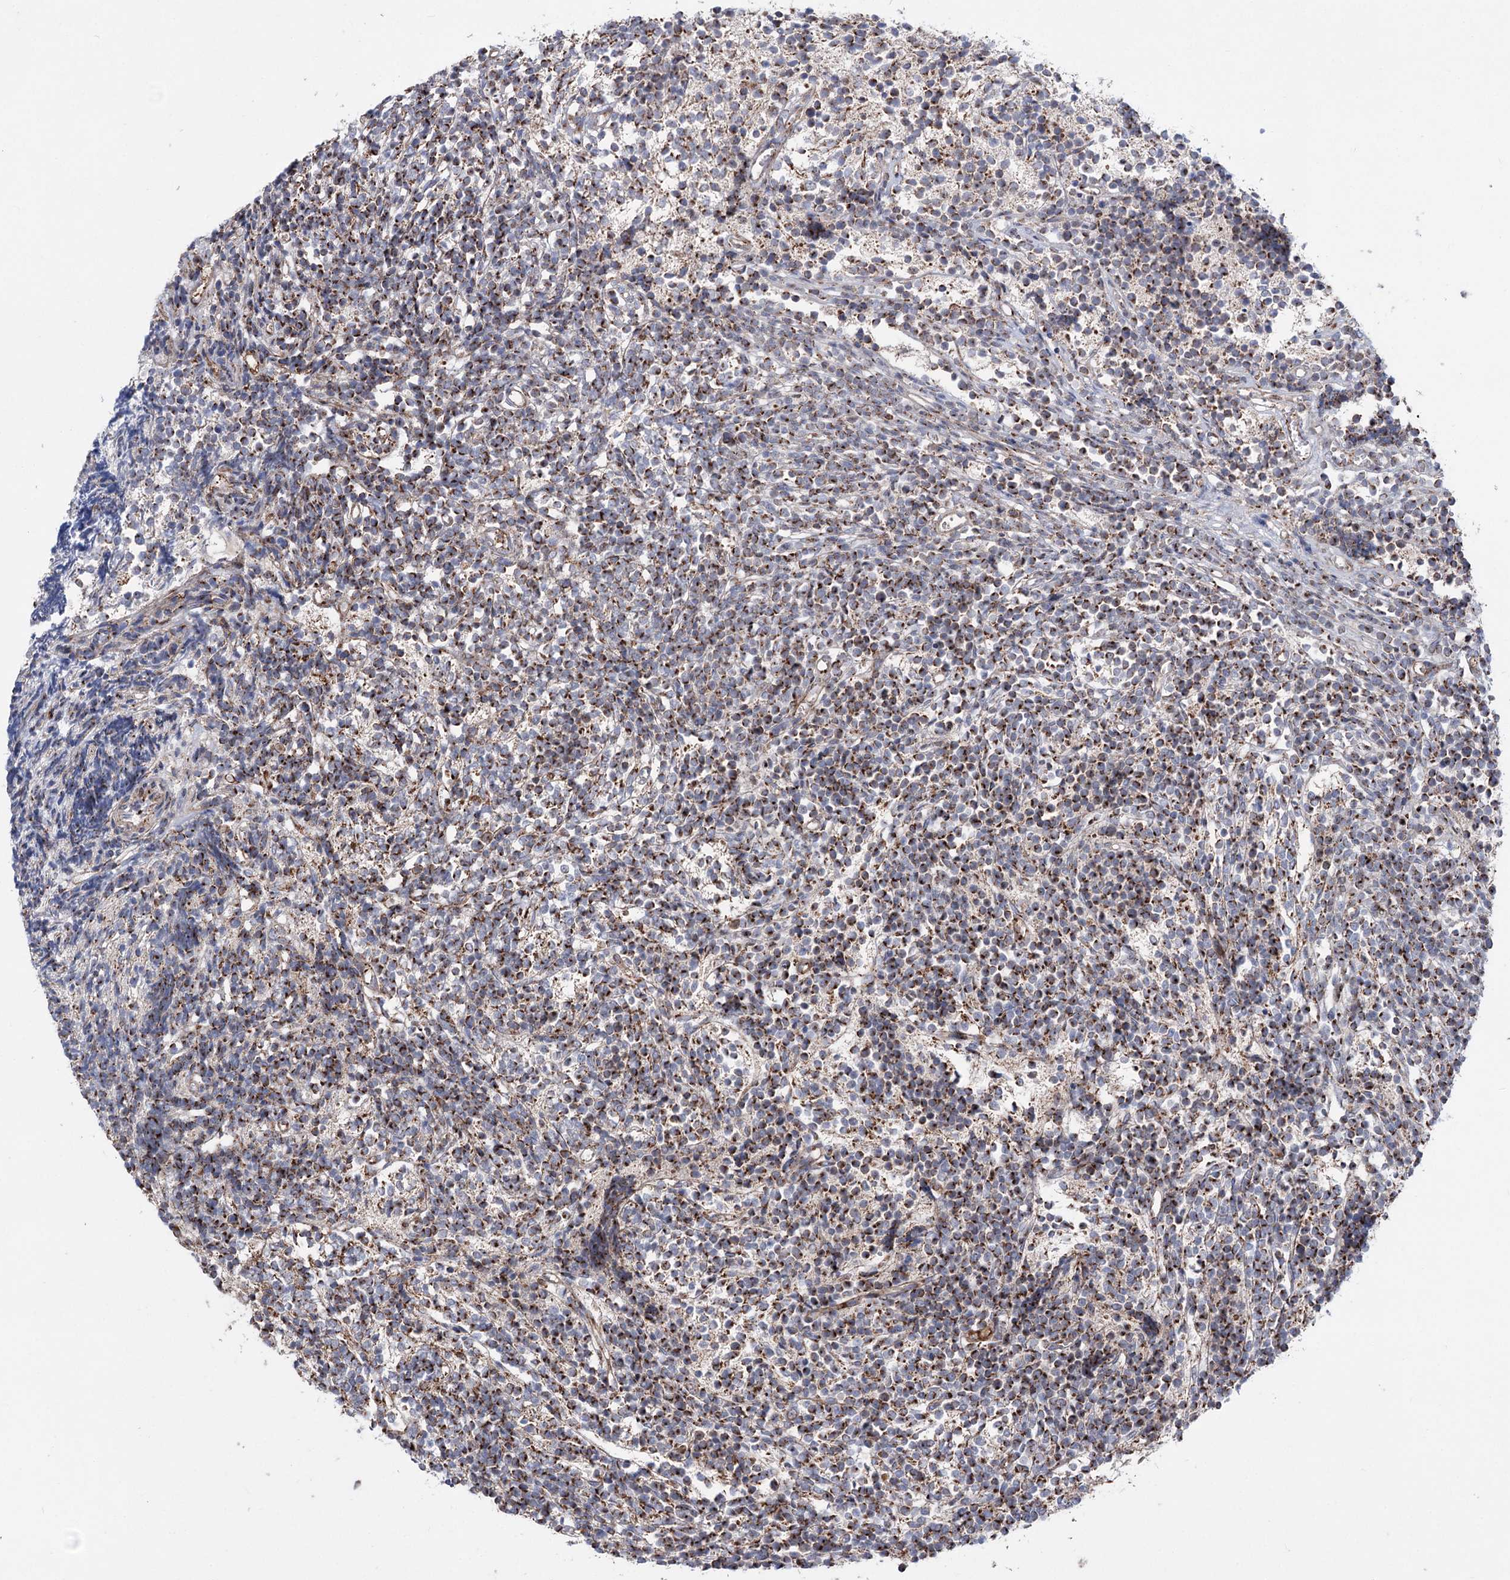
{"staining": {"intensity": "strong", "quantity": "25%-75%", "location": "cytoplasmic/membranous"}, "tissue": "glioma", "cell_type": "Tumor cells", "image_type": "cancer", "snomed": [{"axis": "morphology", "description": "Glioma, malignant, Low grade"}, {"axis": "topography", "description": "Brain"}], "caption": "Immunohistochemical staining of glioma shows high levels of strong cytoplasmic/membranous expression in approximately 25%-75% of tumor cells. (Stains: DAB (3,3'-diaminobenzidine) in brown, nuclei in blue, Microscopy: brightfield microscopy at high magnification).", "gene": "ARHGAP20", "patient": {"sex": "female", "age": 1}}